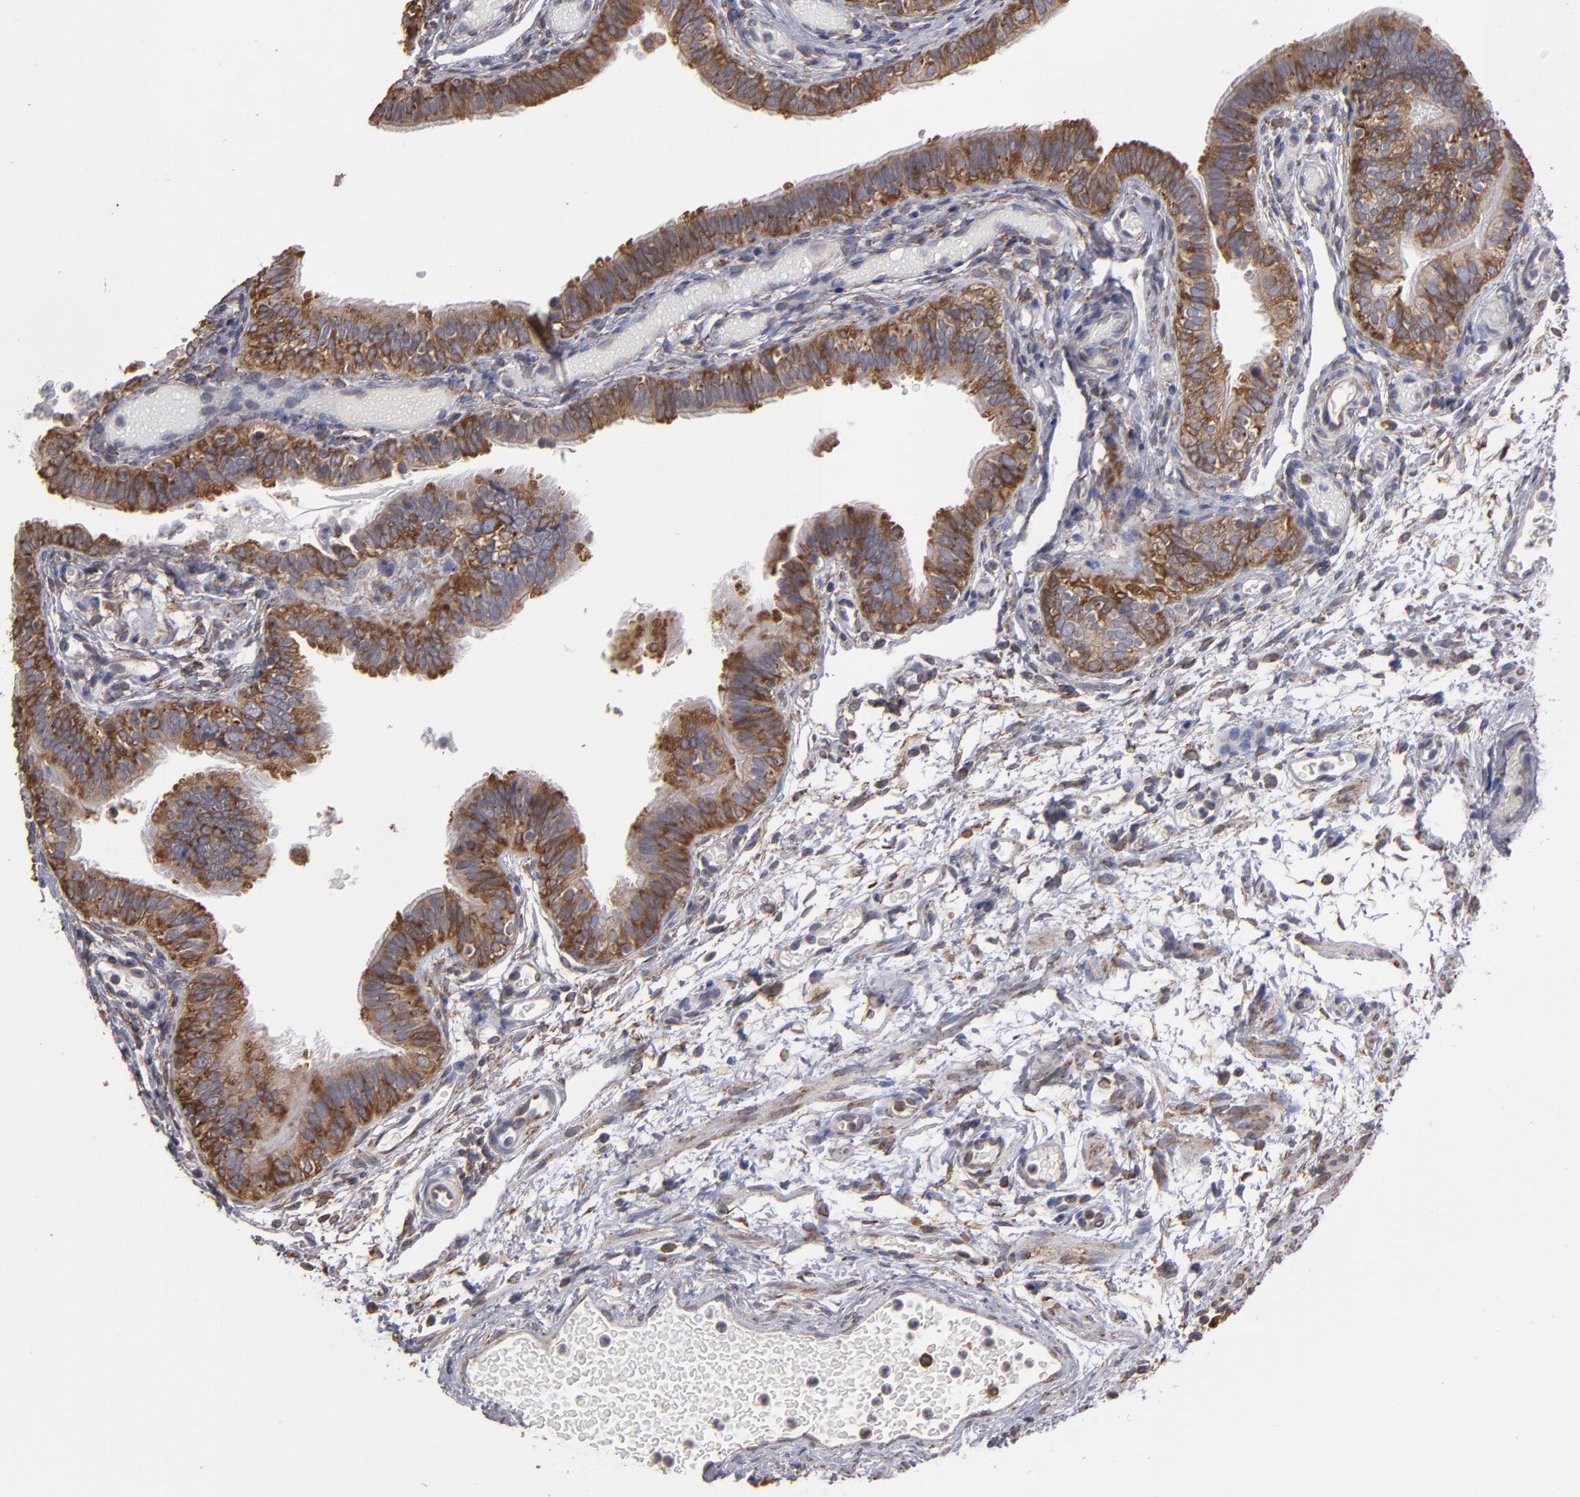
{"staining": {"intensity": "moderate", "quantity": ">75%", "location": "cytoplasmic/membranous"}, "tissue": "fallopian tube", "cell_type": "Glandular cells", "image_type": "normal", "snomed": [{"axis": "morphology", "description": "Normal tissue, NOS"}, {"axis": "morphology", "description": "Dermoid, NOS"}, {"axis": "topography", "description": "Fallopian tube"}], "caption": "A brown stain labels moderate cytoplasmic/membranous expression of a protein in glandular cells of unremarkable human fallopian tube. The staining is performed using DAB brown chromogen to label protein expression. The nuclei are counter-stained blue using hematoxylin.", "gene": "SND1", "patient": {"sex": "female", "age": 33}}